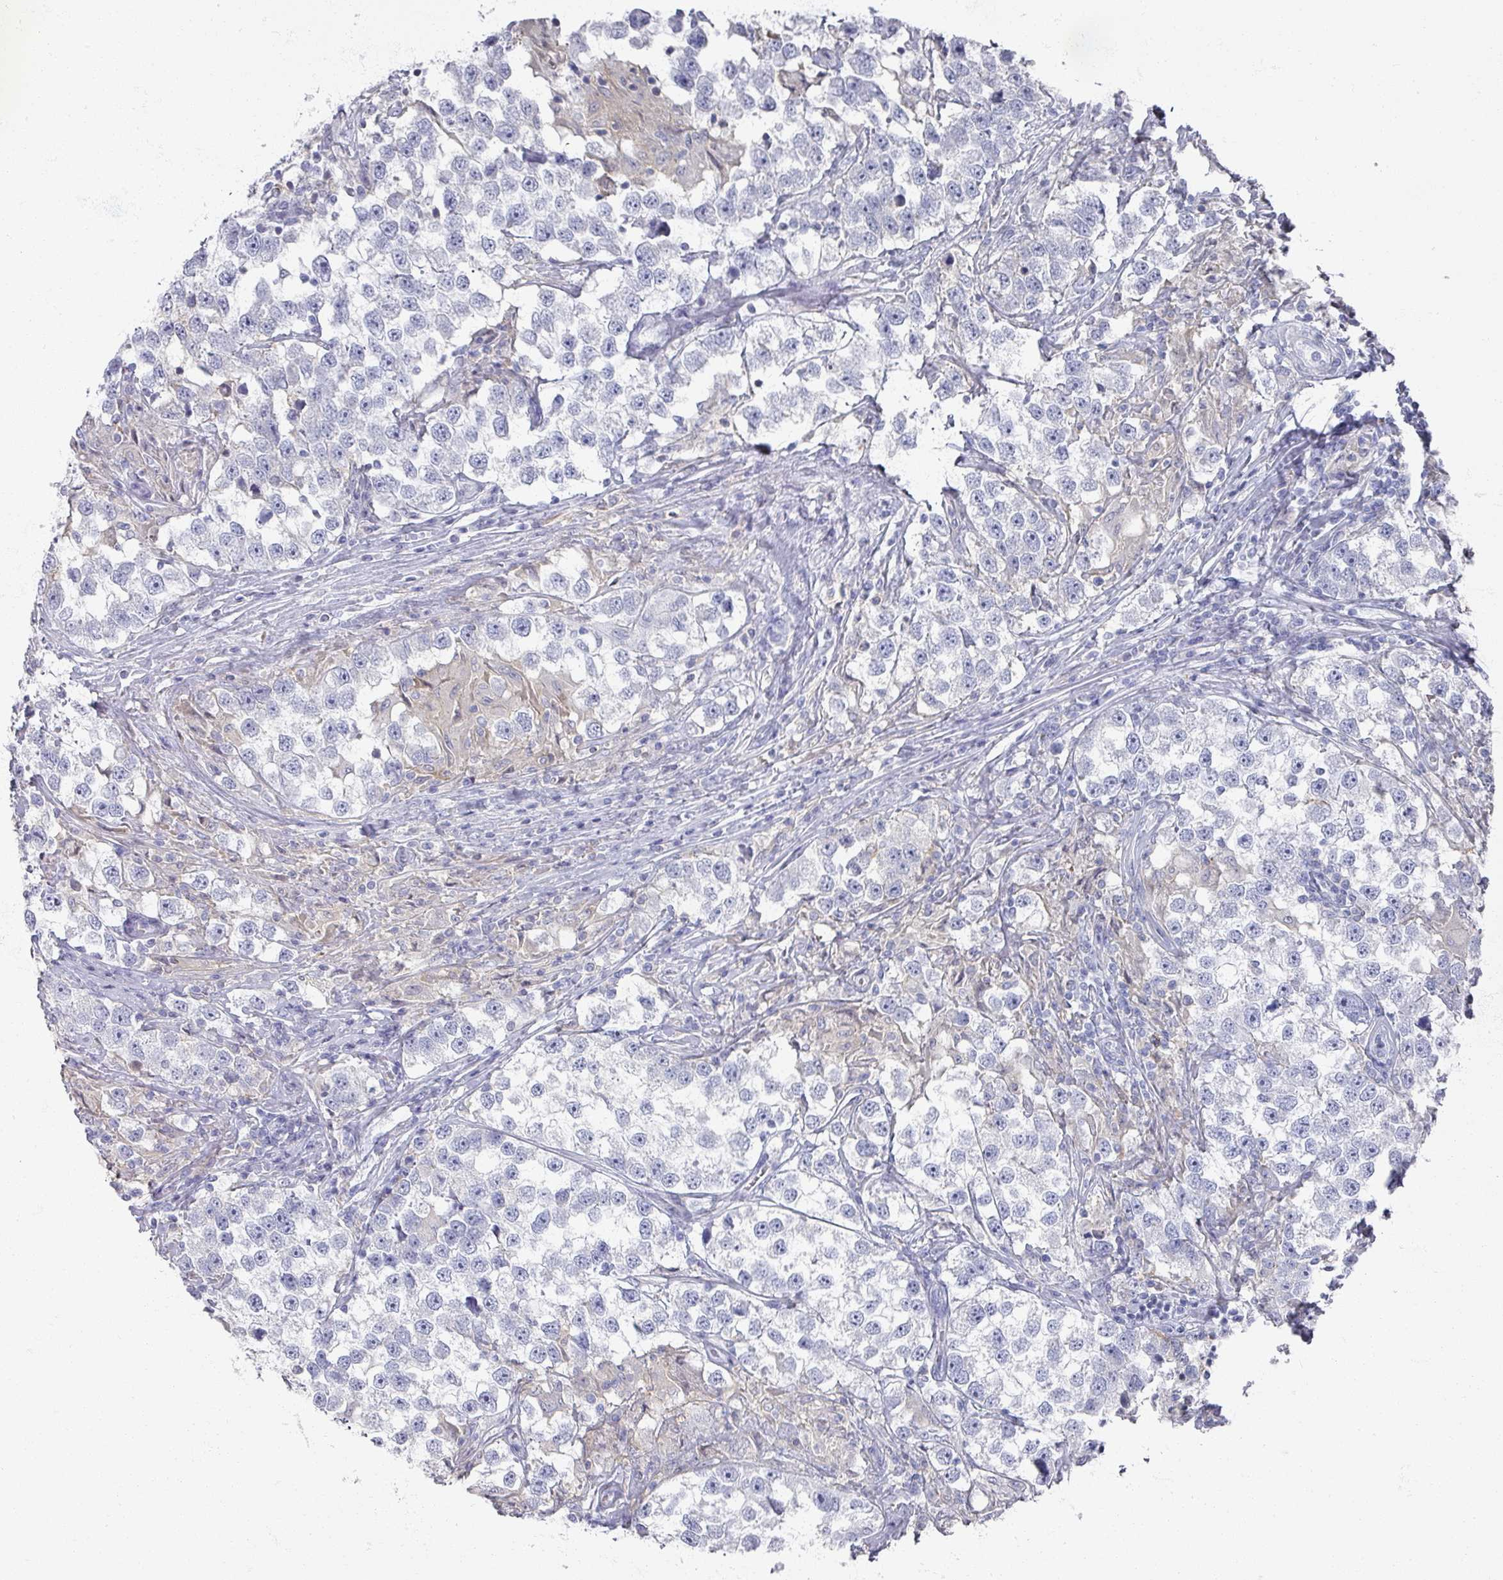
{"staining": {"intensity": "negative", "quantity": "none", "location": "none"}, "tissue": "testis cancer", "cell_type": "Tumor cells", "image_type": "cancer", "snomed": [{"axis": "morphology", "description": "Seminoma, NOS"}, {"axis": "topography", "description": "Testis"}], "caption": "Tumor cells are negative for brown protein staining in testis cancer.", "gene": "OMG", "patient": {"sex": "male", "age": 46}}